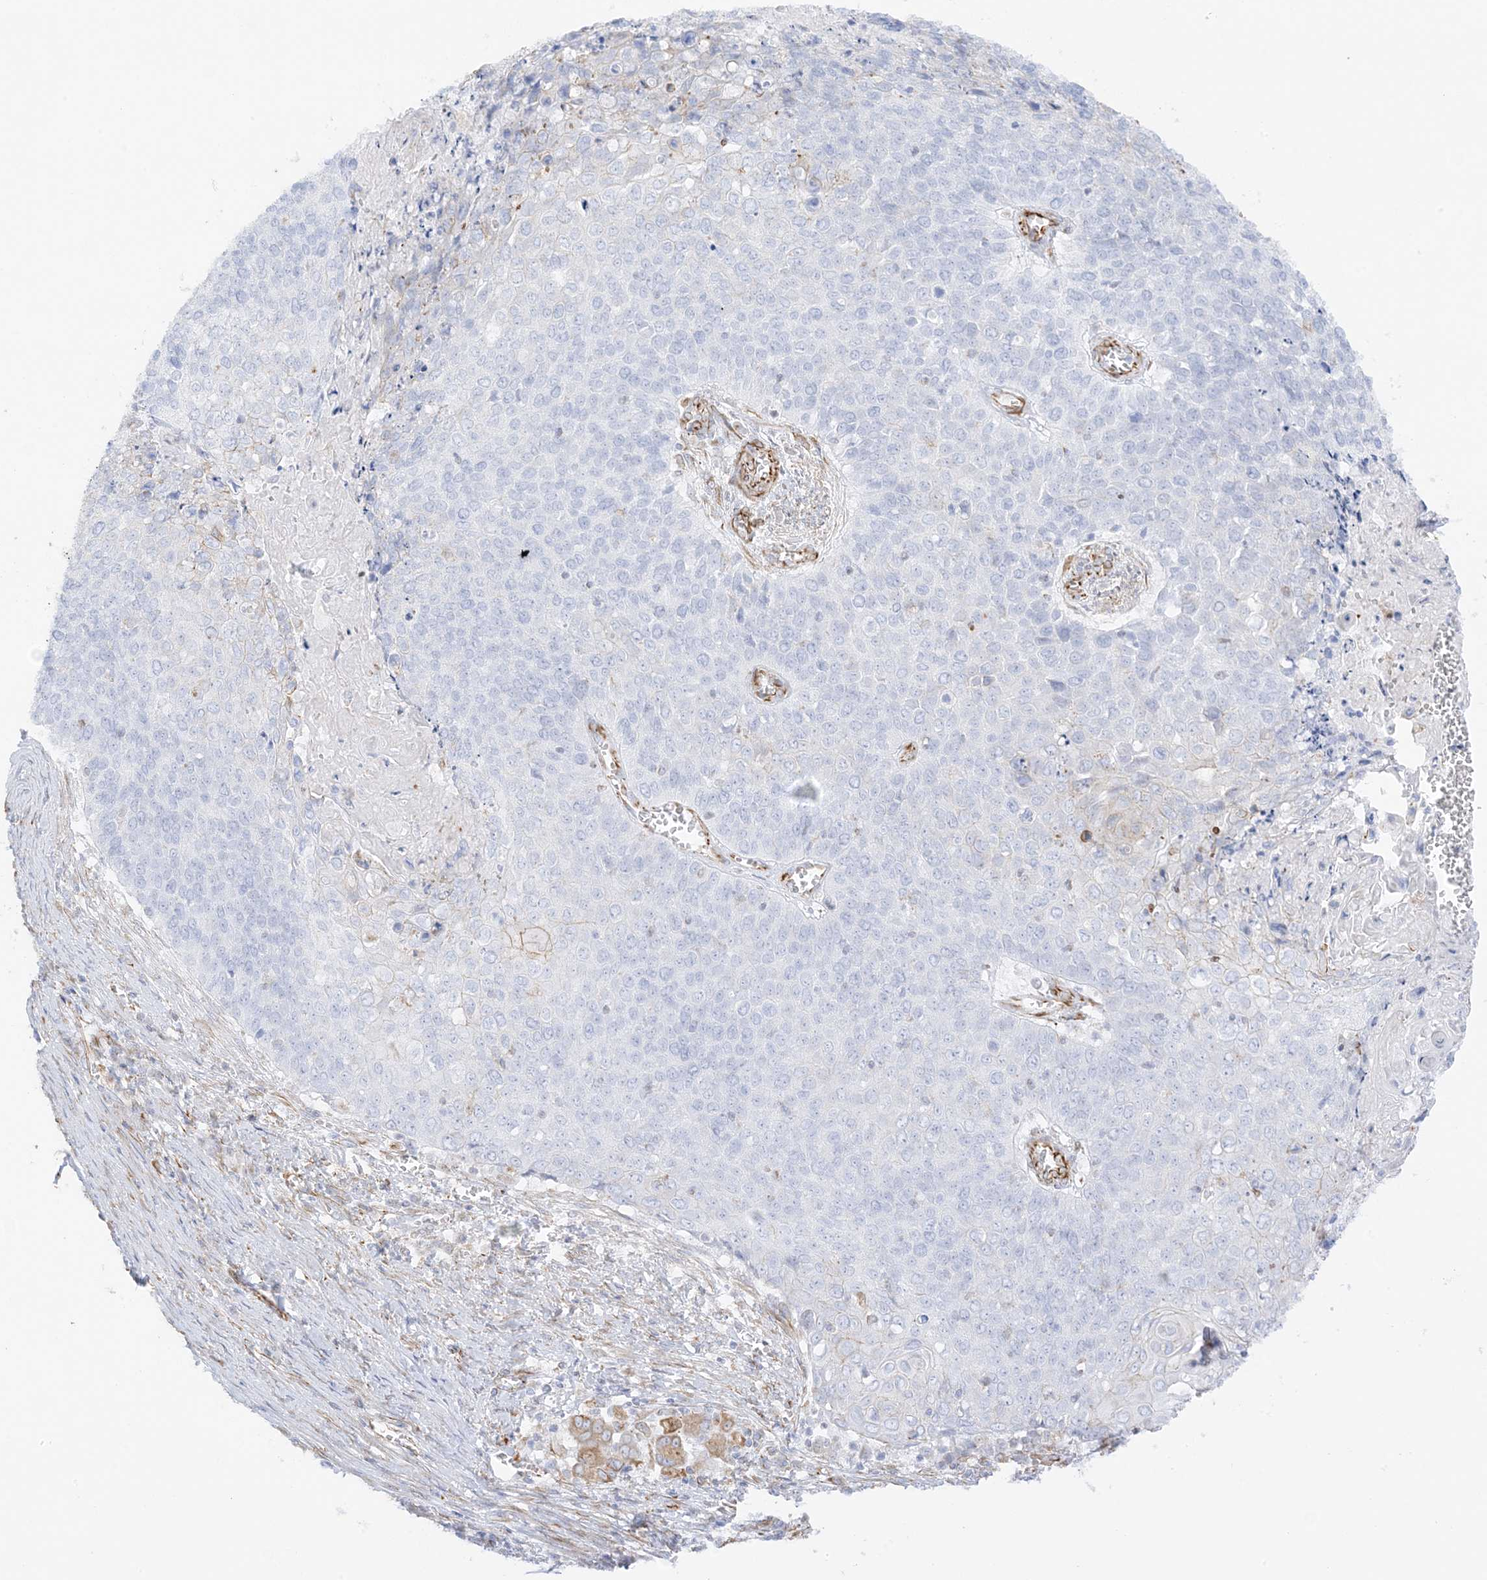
{"staining": {"intensity": "negative", "quantity": "none", "location": "none"}, "tissue": "cervical cancer", "cell_type": "Tumor cells", "image_type": "cancer", "snomed": [{"axis": "morphology", "description": "Squamous cell carcinoma, NOS"}, {"axis": "topography", "description": "Cervix"}], "caption": "IHC of human squamous cell carcinoma (cervical) shows no staining in tumor cells.", "gene": "PID1", "patient": {"sex": "female", "age": 39}}